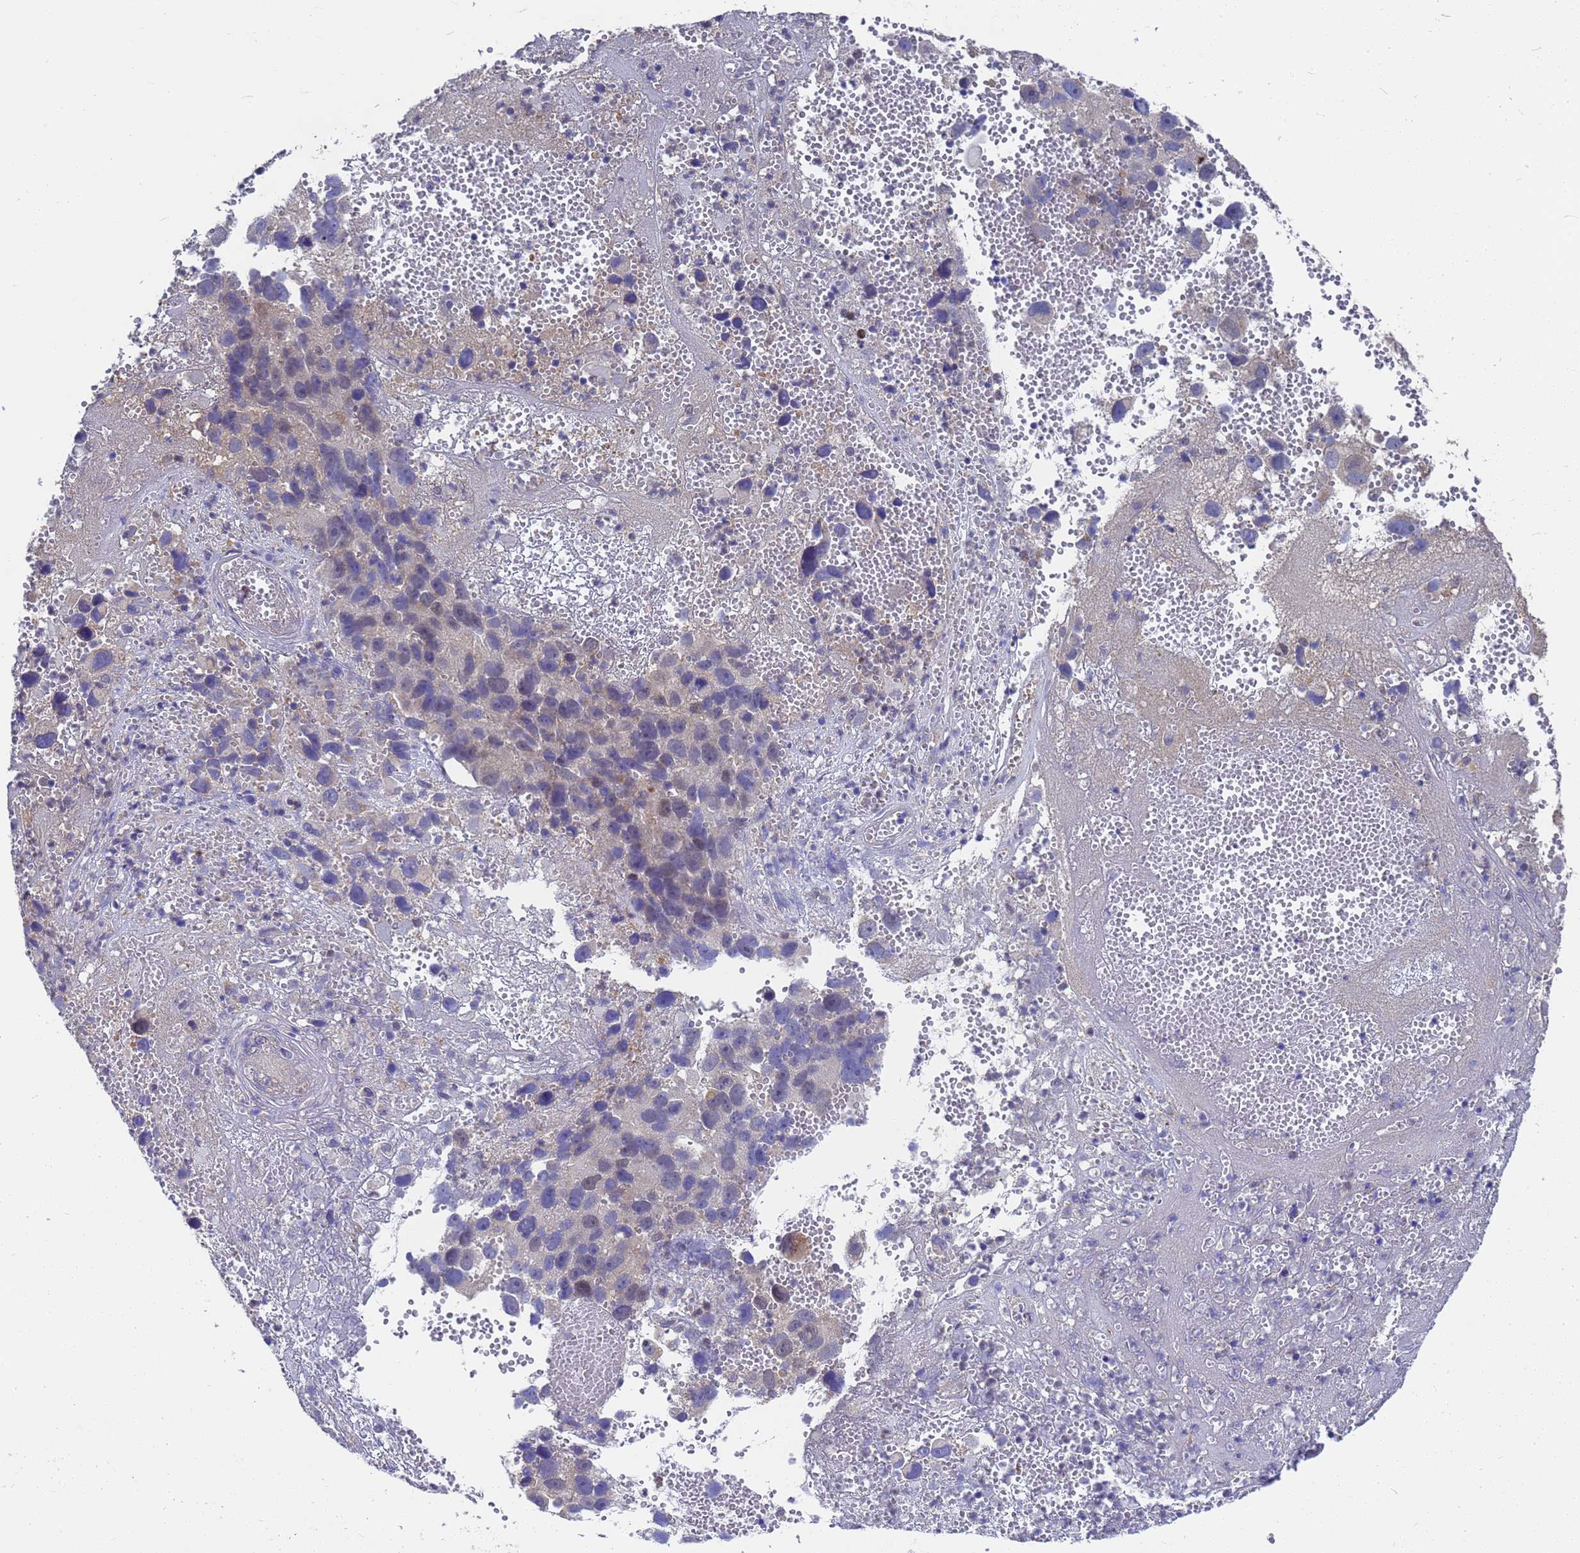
{"staining": {"intensity": "negative", "quantity": "none", "location": "none"}, "tissue": "melanoma", "cell_type": "Tumor cells", "image_type": "cancer", "snomed": [{"axis": "morphology", "description": "Malignant melanoma, NOS"}, {"axis": "topography", "description": "Skin"}], "caption": "IHC of human melanoma displays no expression in tumor cells.", "gene": "SLC35E2B", "patient": {"sex": "male", "age": 84}}